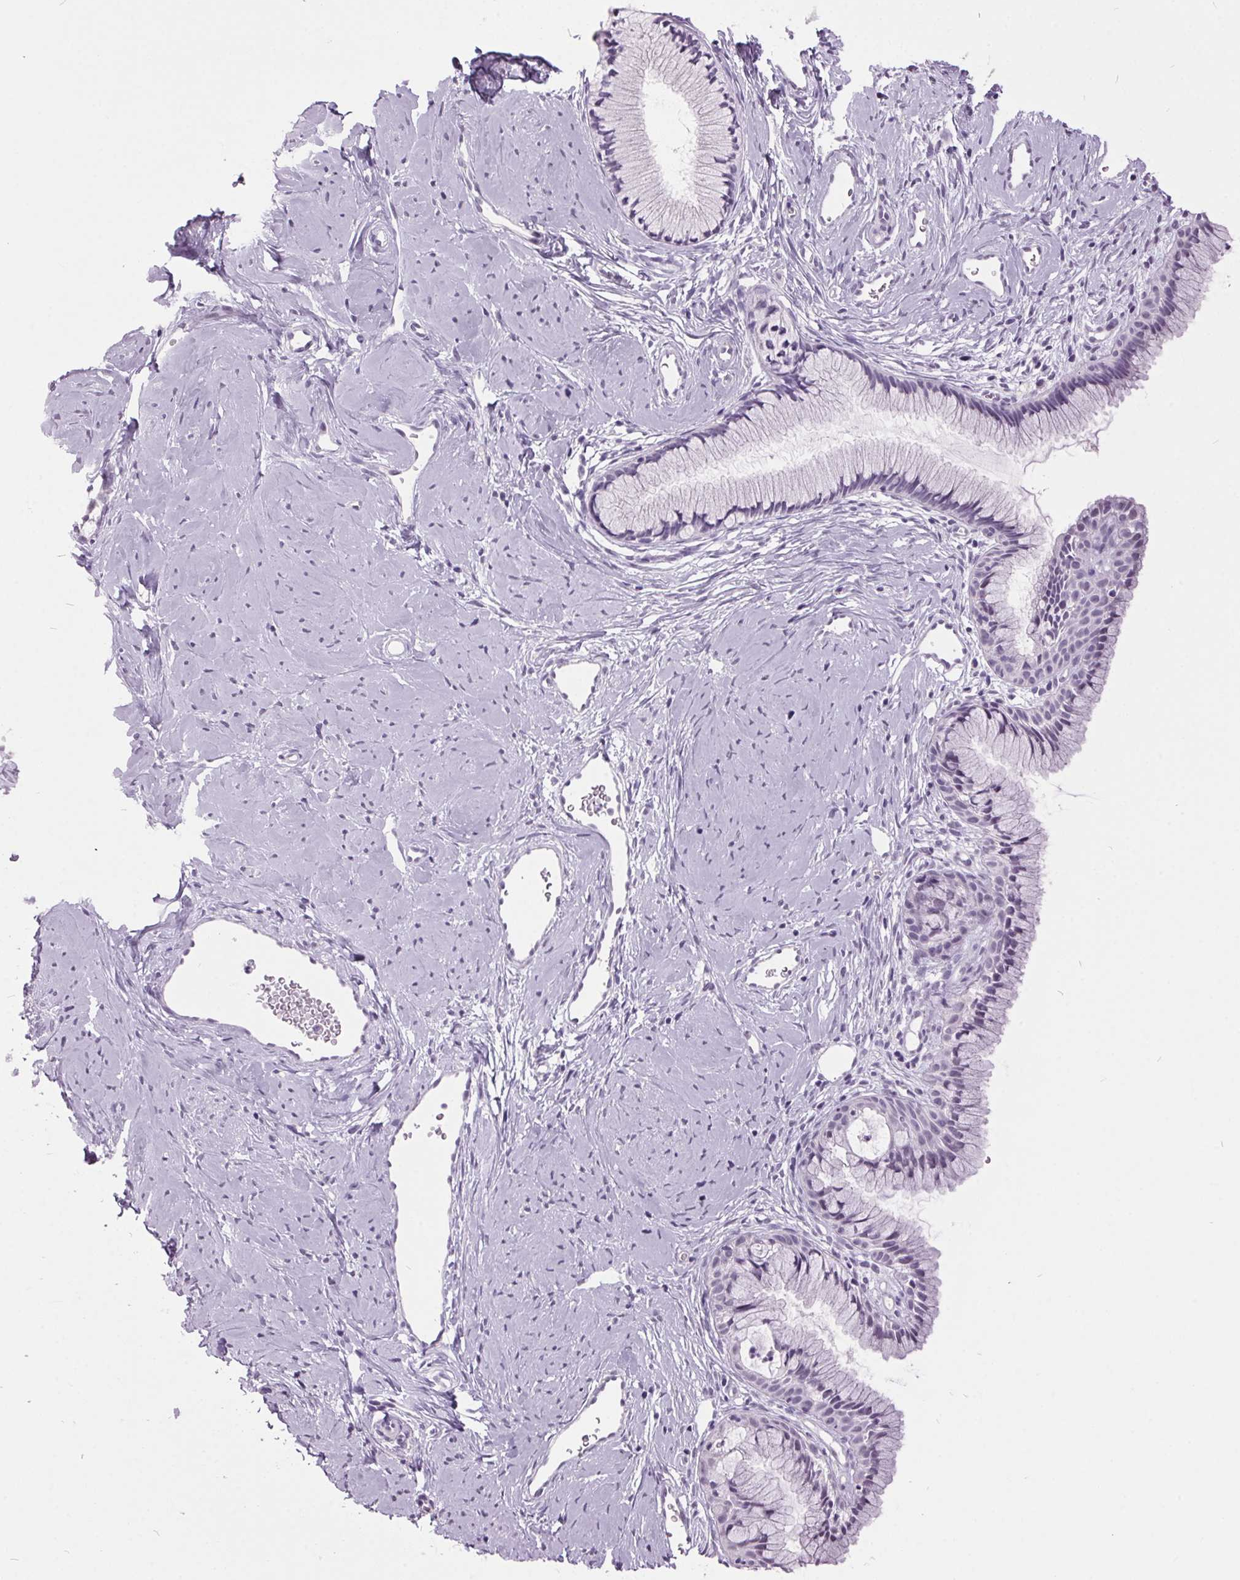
{"staining": {"intensity": "negative", "quantity": "none", "location": "none"}, "tissue": "cervix", "cell_type": "Glandular cells", "image_type": "normal", "snomed": [{"axis": "morphology", "description": "Normal tissue, NOS"}, {"axis": "topography", "description": "Cervix"}], "caption": "DAB (3,3'-diaminobenzidine) immunohistochemical staining of unremarkable human cervix reveals no significant positivity in glandular cells. The staining is performed using DAB brown chromogen with nuclei counter-stained in using hematoxylin.", "gene": "ODAD2", "patient": {"sex": "female", "age": 40}}